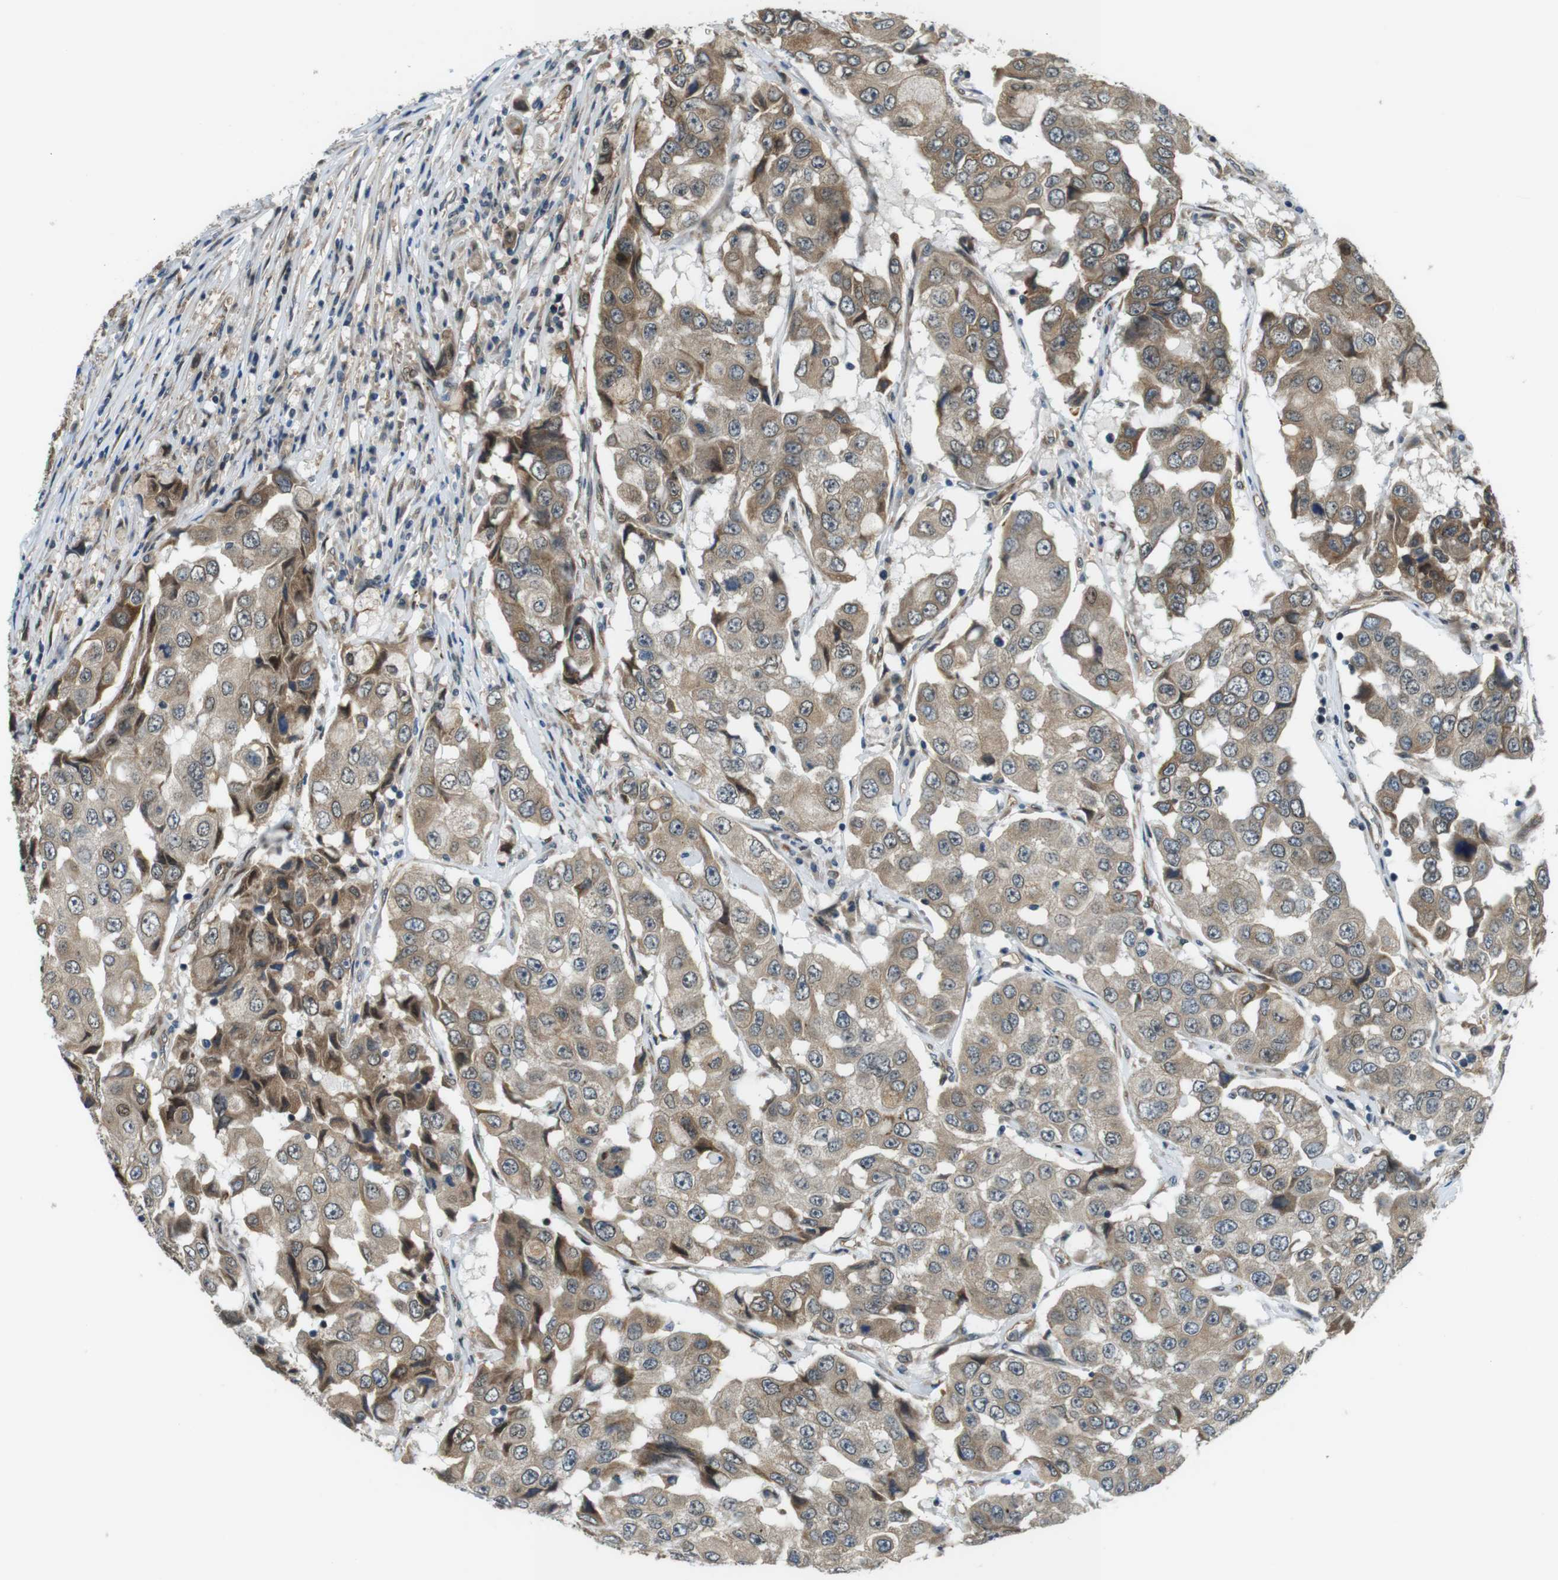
{"staining": {"intensity": "moderate", "quantity": ">75%", "location": "cytoplasmic/membranous"}, "tissue": "breast cancer", "cell_type": "Tumor cells", "image_type": "cancer", "snomed": [{"axis": "morphology", "description": "Duct carcinoma"}, {"axis": "topography", "description": "Breast"}], "caption": "High-power microscopy captured an immunohistochemistry (IHC) histopathology image of breast cancer, revealing moderate cytoplasmic/membranous positivity in approximately >75% of tumor cells. The staining is performed using DAB (3,3'-diaminobenzidine) brown chromogen to label protein expression. The nuclei are counter-stained blue using hematoxylin.", "gene": "PALD1", "patient": {"sex": "female", "age": 27}}